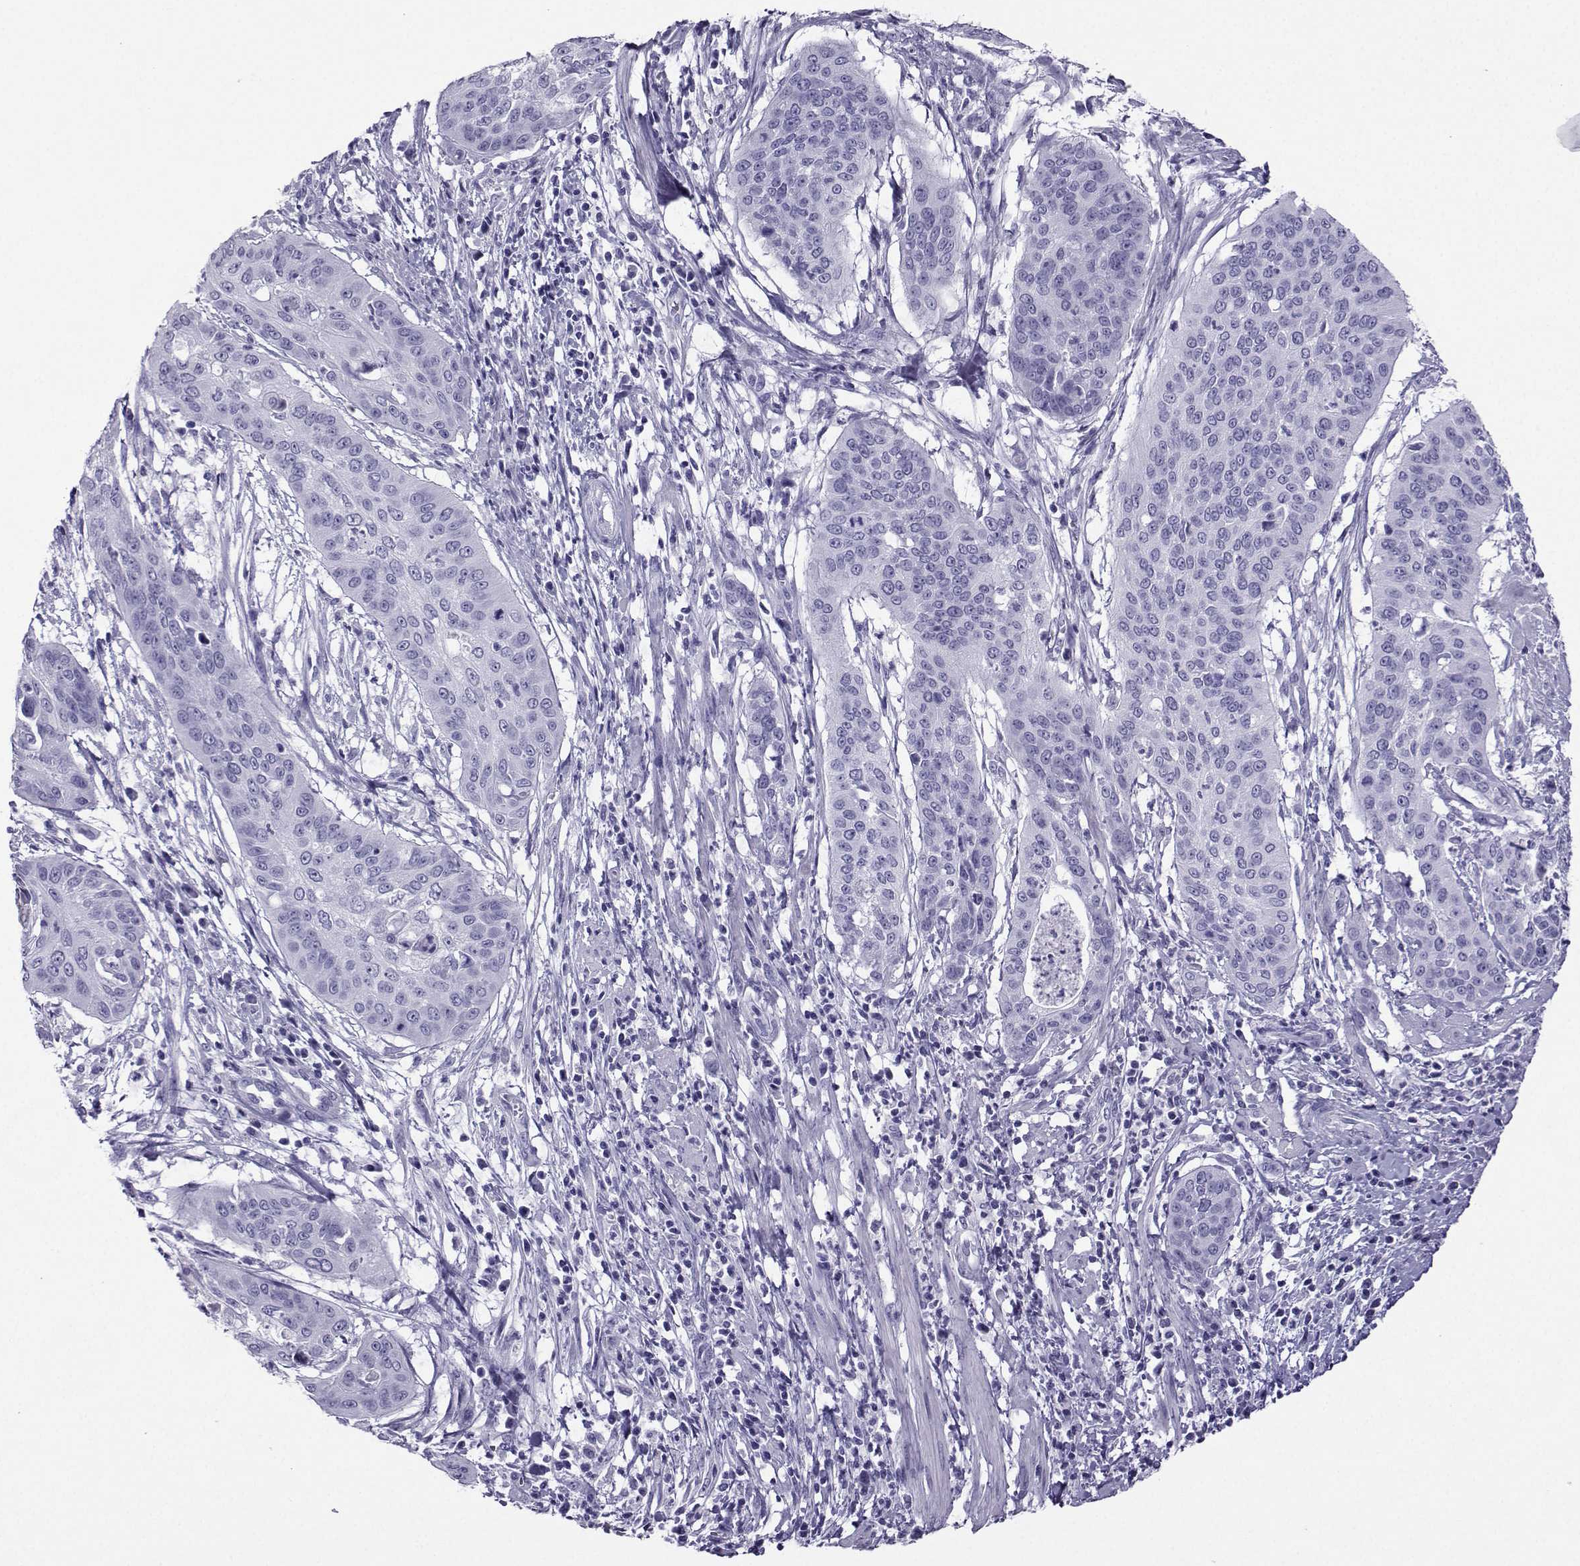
{"staining": {"intensity": "negative", "quantity": "none", "location": "none"}, "tissue": "cervical cancer", "cell_type": "Tumor cells", "image_type": "cancer", "snomed": [{"axis": "morphology", "description": "Squamous cell carcinoma, NOS"}, {"axis": "topography", "description": "Cervix"}], "caption": "IHC image of neoplastic tissue: cervical squamous cell carcinoma stained with DAB (3,3'-diaminobenzidine) demonstrates no significant protein expression in tumor cells.", "gene": "CRYBB1", "patient": {"sex": "female", "age": 39}}